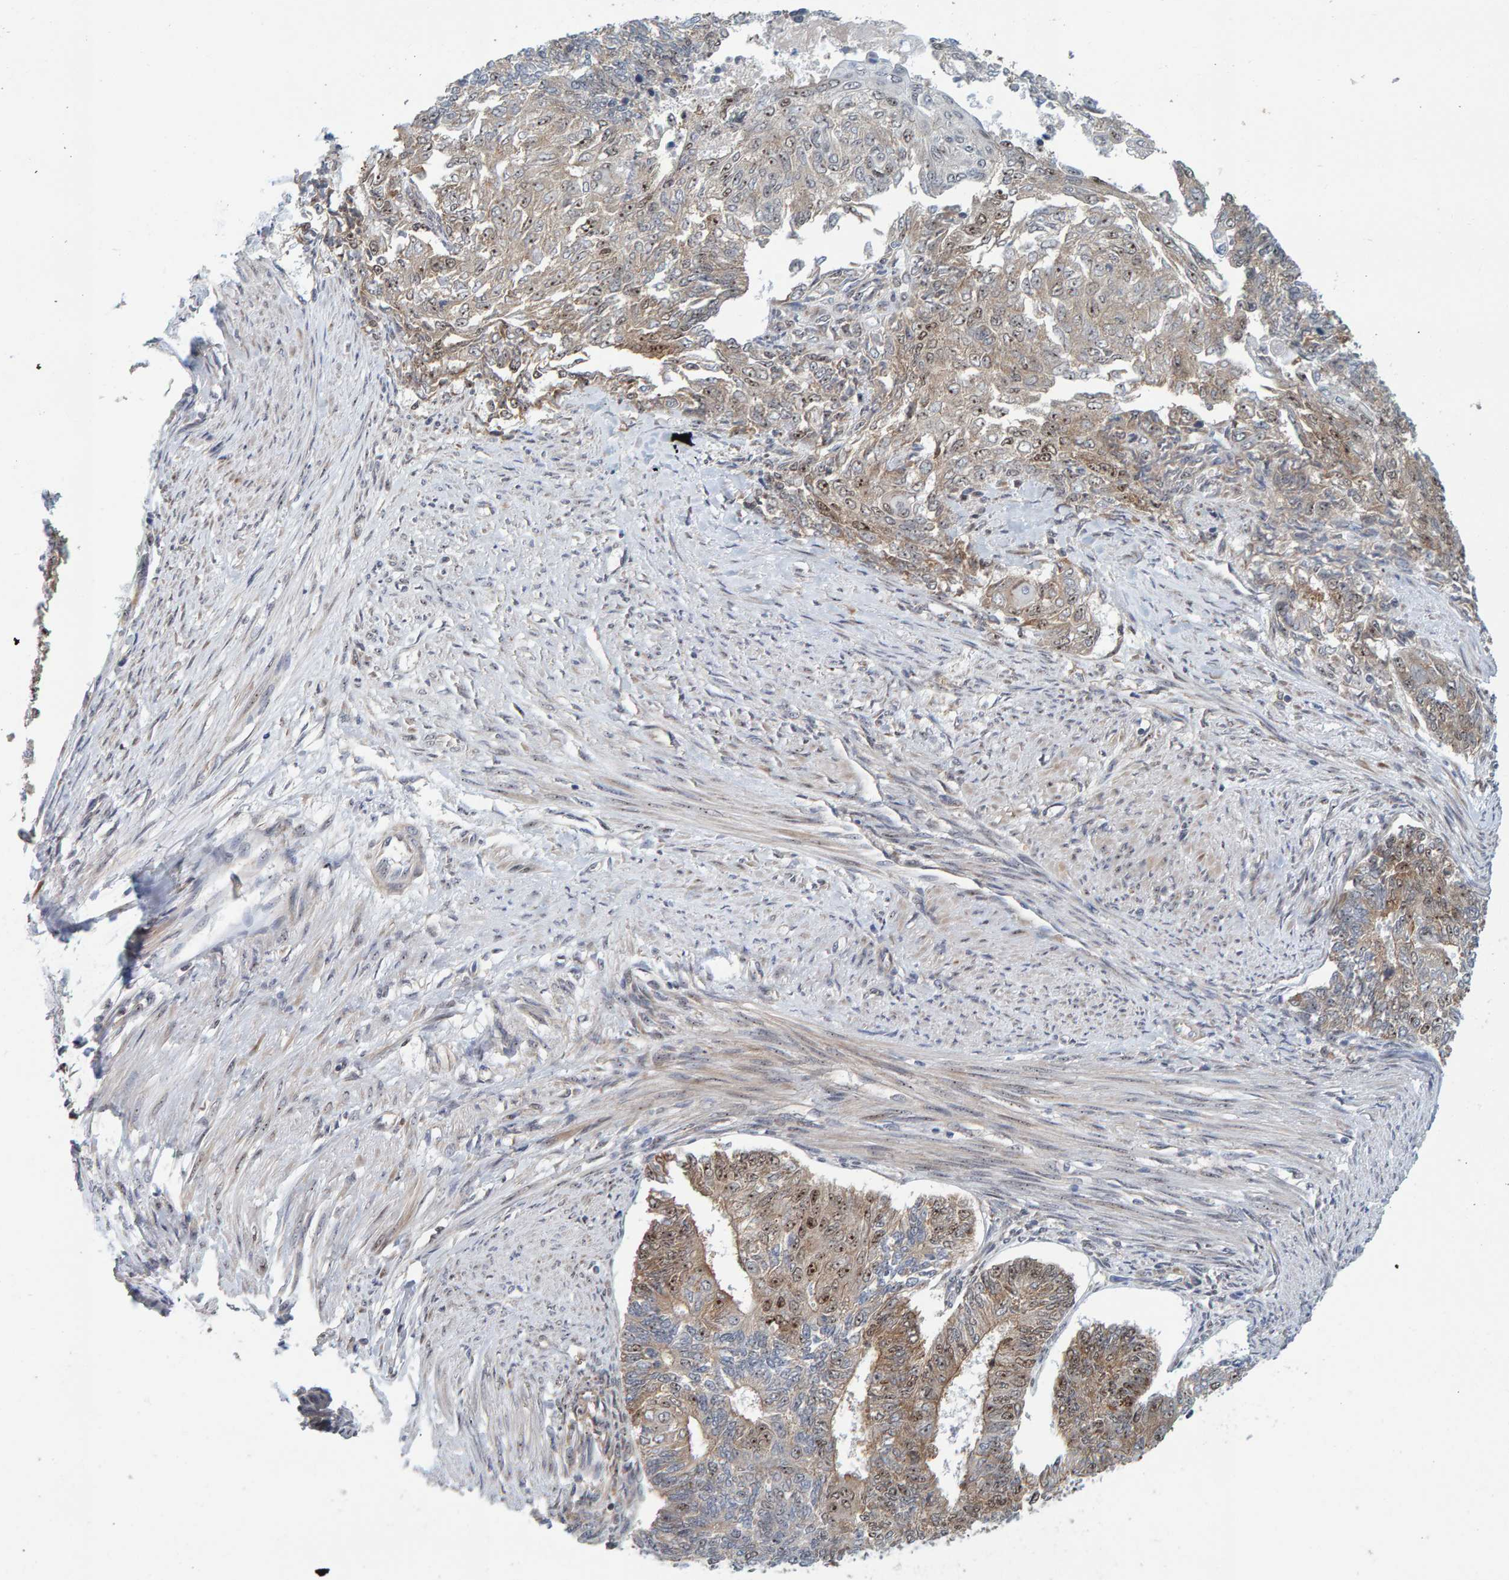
{"staining": {"intensity": "moderate", "quantity": "25%-75%", "location": "cytoplasmic/membranous,nuclear"}, "tissue": "endometrial cancer", "cell_type": "Tumor cells", "image_type": "cancer", "snomed": [{"axis": "morphology", "description": "Adenocarcinoma, NOS"}, {"axis": "topography", "description": "Endometrium"}], "caption": "Adenocarcinoma (endometrial) stained with a brown dye displays moderate cytoplasmic/membranous and nuclear positive positivity in about 25%-75% of tumor cells.", "gene": "POLR1E", "patient": {"sex": "female", "age": 32}}